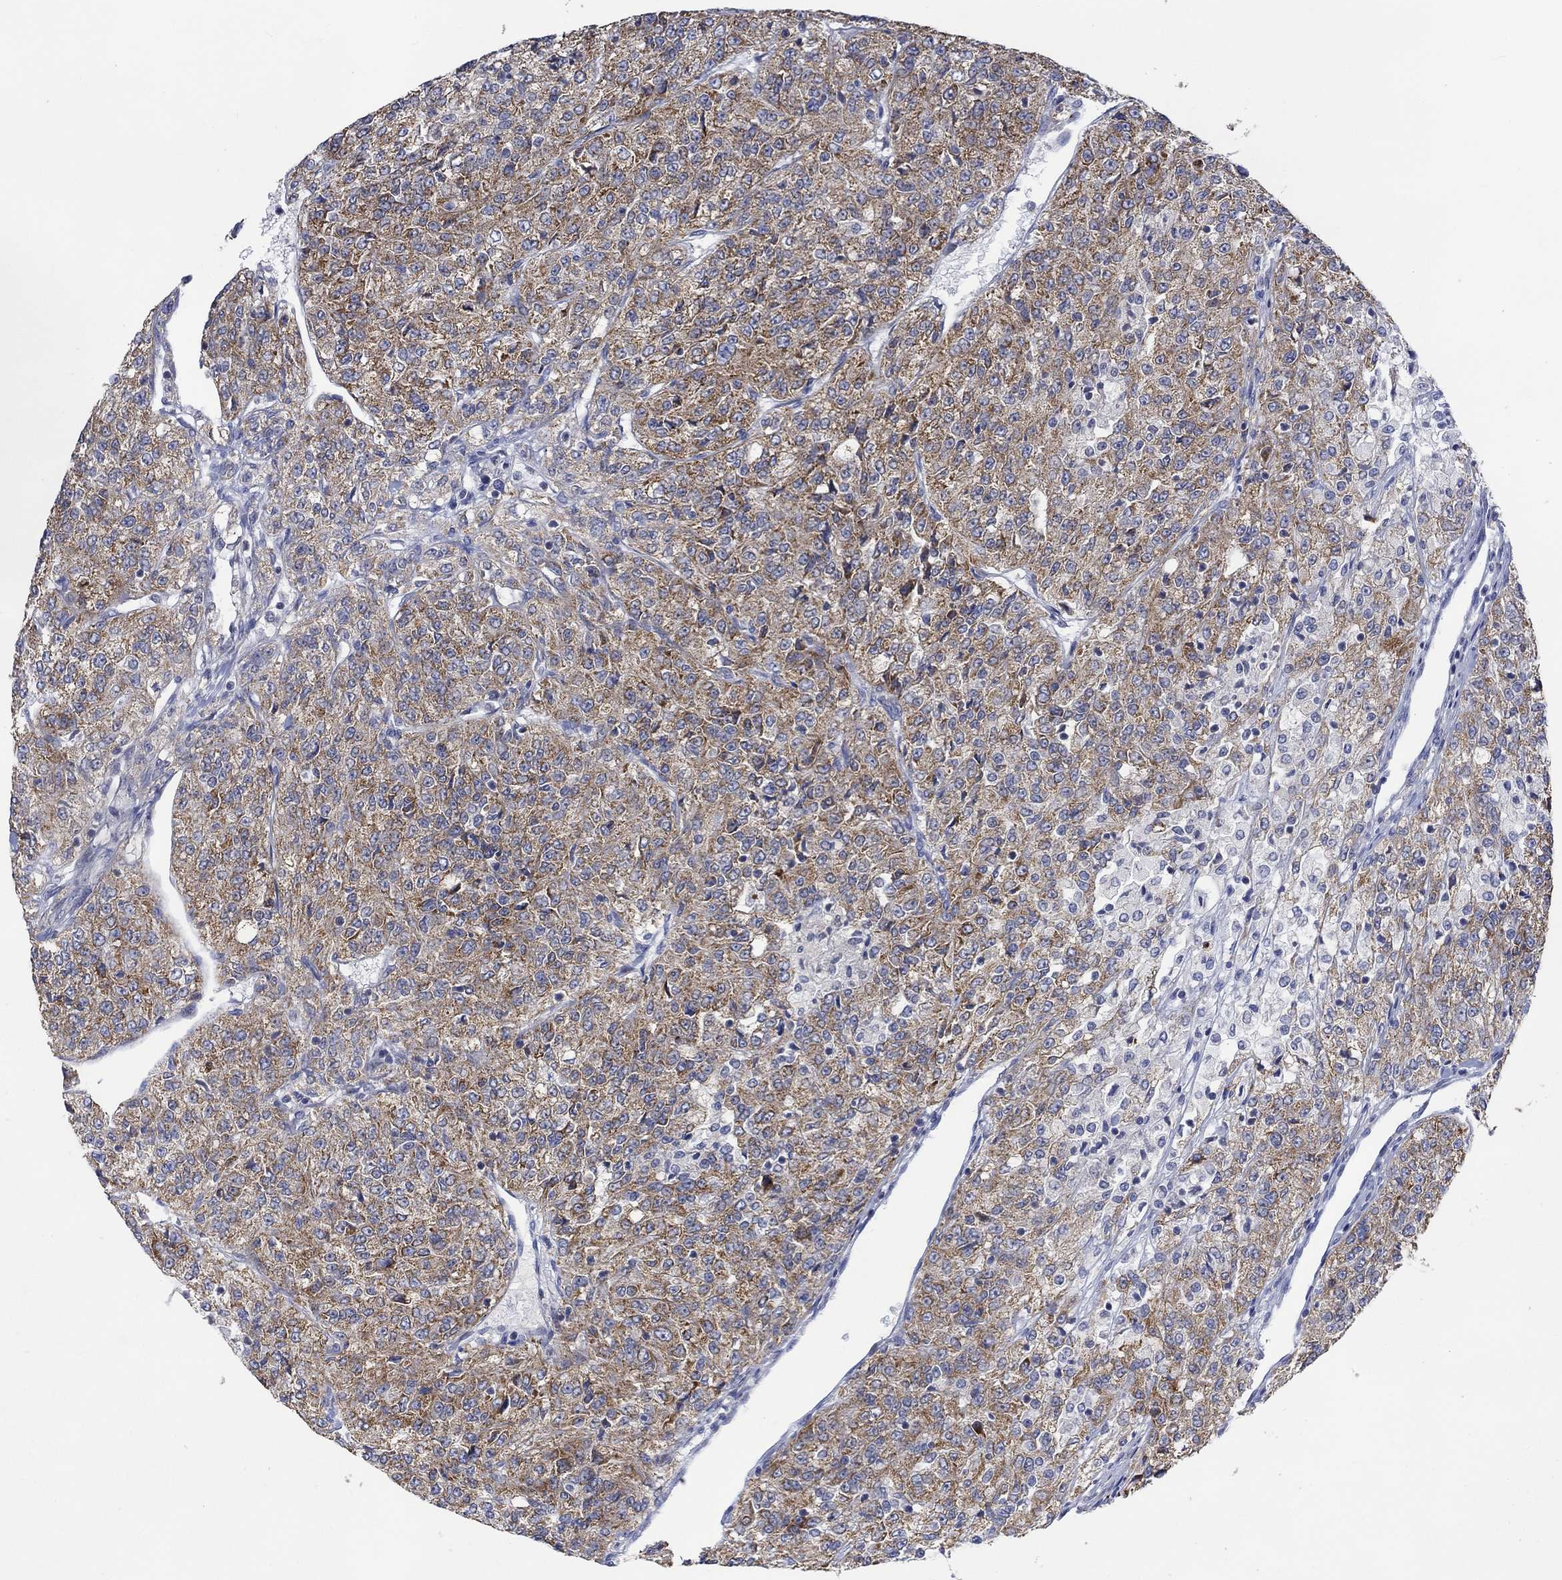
{"staining": {"intensity": "moderate", "quantity": ">75%", "location": "cytoplasmic/membranous"}, "tissue": "renal cancer", "cell_type": "Tumor cells", "image_type": "cancer", "snomed": [{"axis": "morphology", "description": "Adenocarcinoma, NOS"}, {"axis": "topography", "description": "Kidney"}], "caption": "Immunohistochemistry photomicrograph of human adenocarcinoma (renal) stained for a protein (brown), which reveals medium levels of moderate cytoplasmic/membranous positivity in about >75% of tumor cells.", "gene": "SLC48A1", "patient": {"sex": "female", "age": 63}}